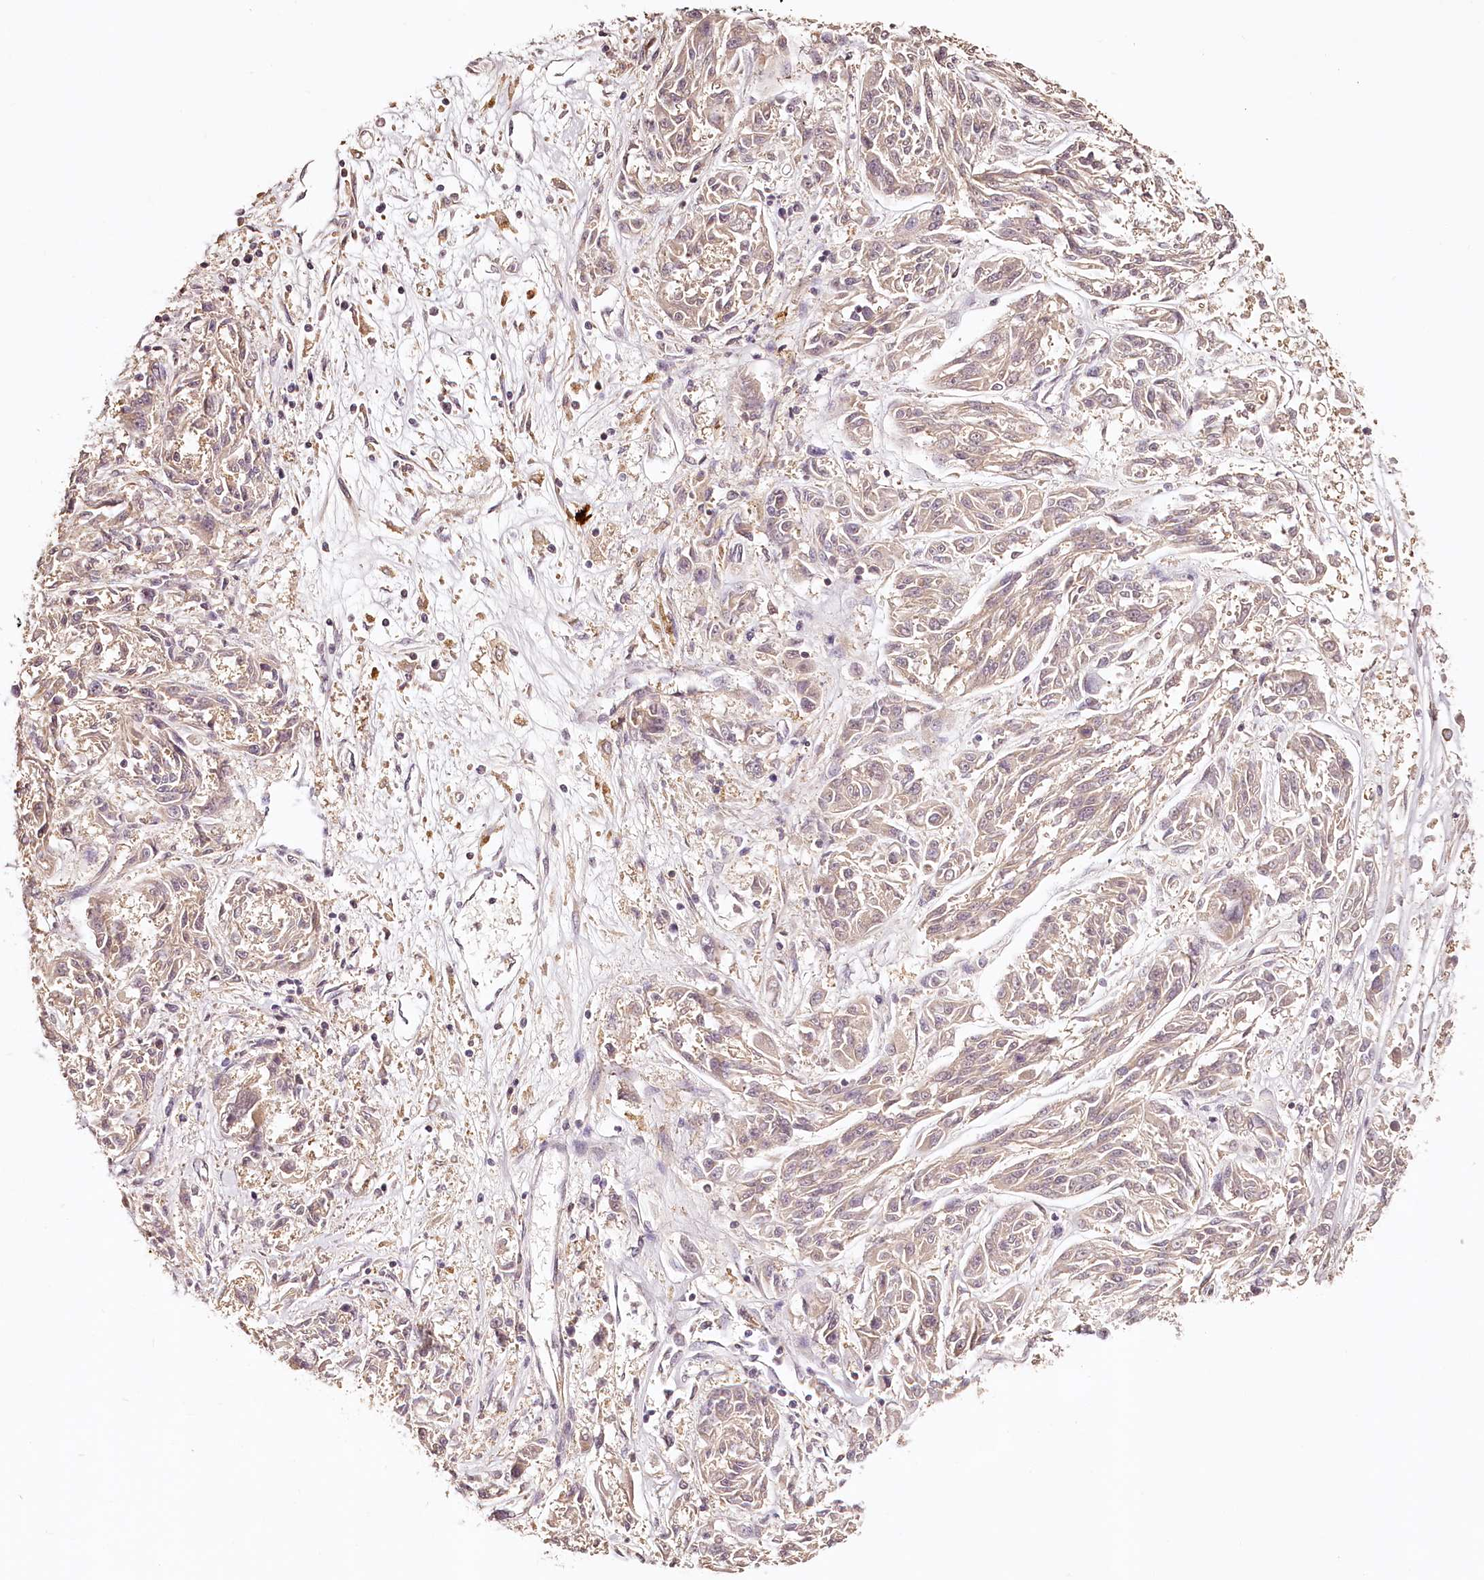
{"staining": {"intensity": "weak", "quantity": "<25%", "location": "cytoplasmic/membranous"}, "tissue": "melanoma", "cell_type": "Tumor cells", "image_type": "cancer", "snomed": [{"axis": "morphology", "description": "Malignant melanoma, NOS"}, {"axis": "topography", "description": "Skin"}], "caption": "Tumor cells are negative for protein expression in human malignant melanoma. (Immunohistochemistry (ihc), brightfield microscopy, high magnification).", "gene": "SYNGR1", "patient": {"sex": "male", "age": 53}}